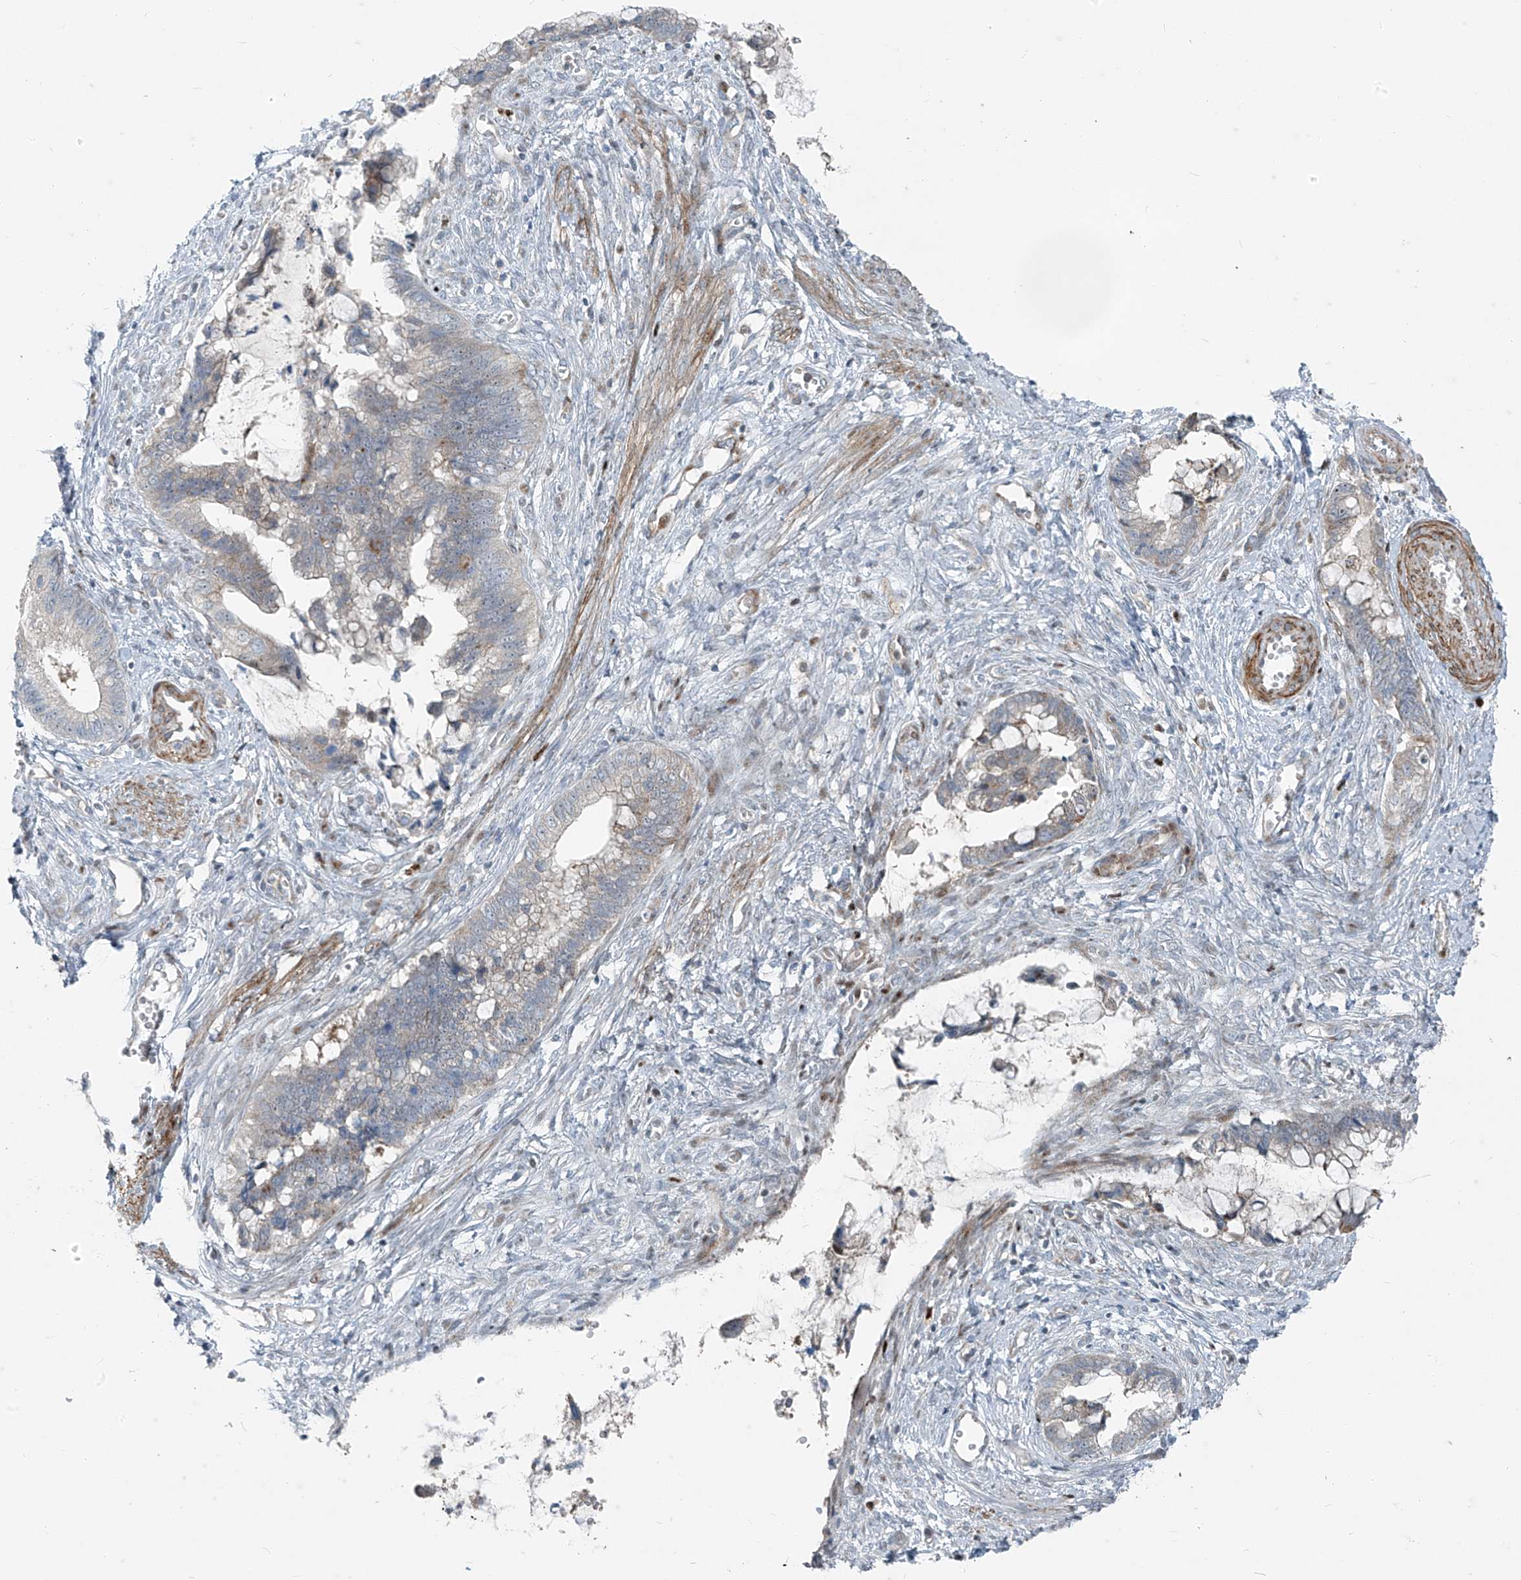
{"staining": {"intensity": "weak", "quantity": "<25%", "location": "cytoplasmic/membranous"}, "tissue": "cervical cancer", "cell_type": "Tumor cells", "image_type": "cancer", "snomed": [{"axis": "morphology", "description": "Adenocarcinoma, NOS"}, {"axis": "topography", "description": "Cervix"}], "caption": "A high-resolution image shows immunohistochemistry (IHC) staining of cervical adenocarcinoma, which reveals no significant staining in tumor cells.", "gene": "PPCS", "patient": {"sex": "female", "age": 44}}